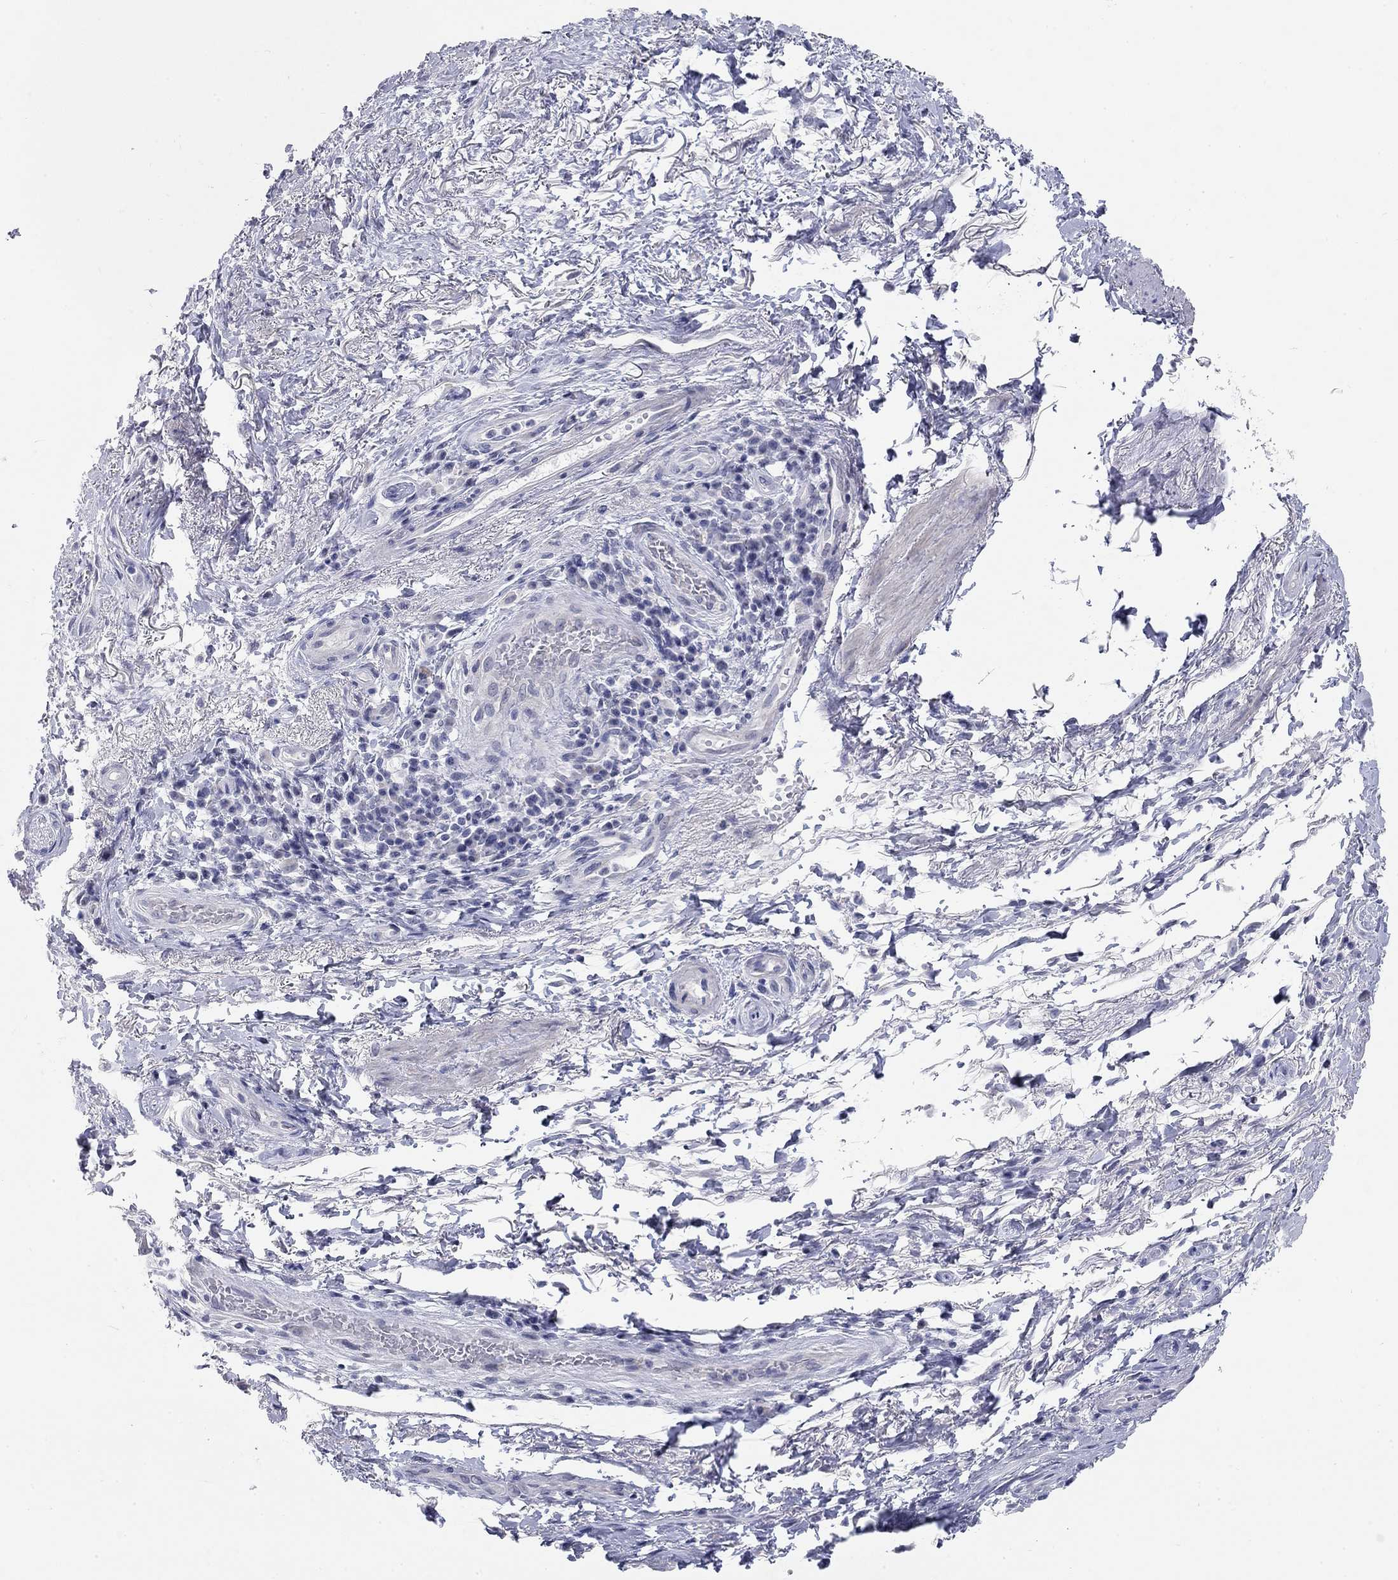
{"staining": {"intensity": "weak", "quantity": "<25%", "location": "cytoplasmic/membranous"}, "tissue": "skin", "cell_type": "Epidermal cells", "image_type": "normal", "snomed": [{"axis": "morphology", "description": "Normal tissue, NOS"}, {"axis": "morphology", "description": "Adenocarcinoma, NOS"}, {"axis": "topography", "description": "Rectum"}, {"axis": "topography", "description": "Anal"}], "caption": "The immunohistochemistry (IHC) histopathology image has no significant positivity in epidermal cells of skin. (Stains: DAB immunohistochemistry with hematoxylin counter stain, Microscopy: brightfield microscopy at high magnification).", "gene": "WASF3", "patient": {"sex": "female", "age": 68}}